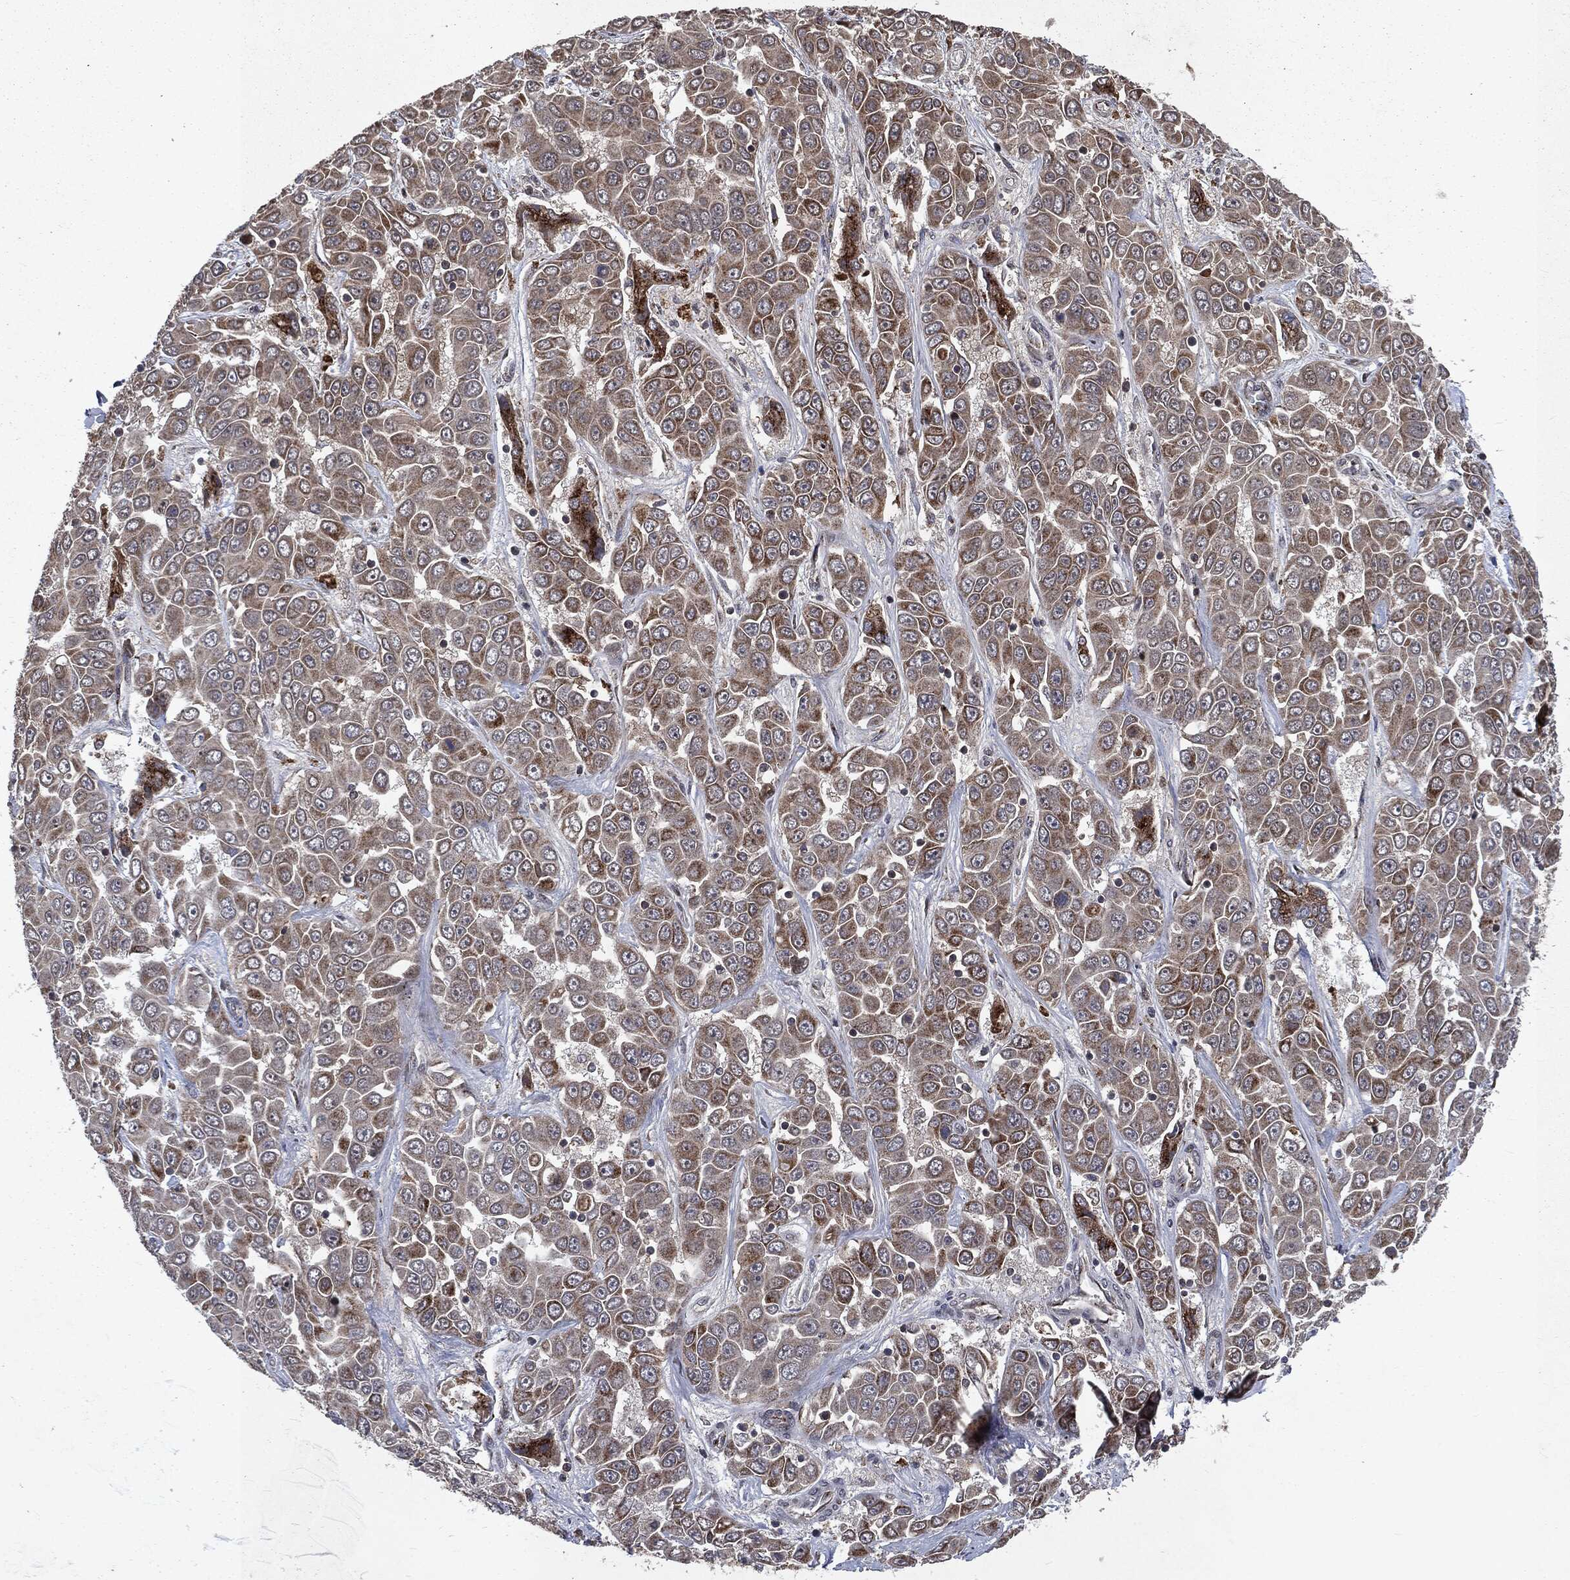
{"staining": {"intensity": "moderate", "quantity": ">75%", "location": "cytoplasmic/membranous"}, "tissue": "liver cancer", "cell_type": "Tumor cells", "image_type": "cancer", "snomed": [{"axis": "morphology", "description": "Cholangiocarcinoma"}, {"axis": "topography", "description": "Liver"}], "caption": "Human liver cholangiocarcinoma stained for a protein (brown) displays moderate cytoplasmic/membranous positive expression in approximately >75% of tumor cells.", "gene": "PLPPR2", "patient": {"sex": "female", "age": 52}}